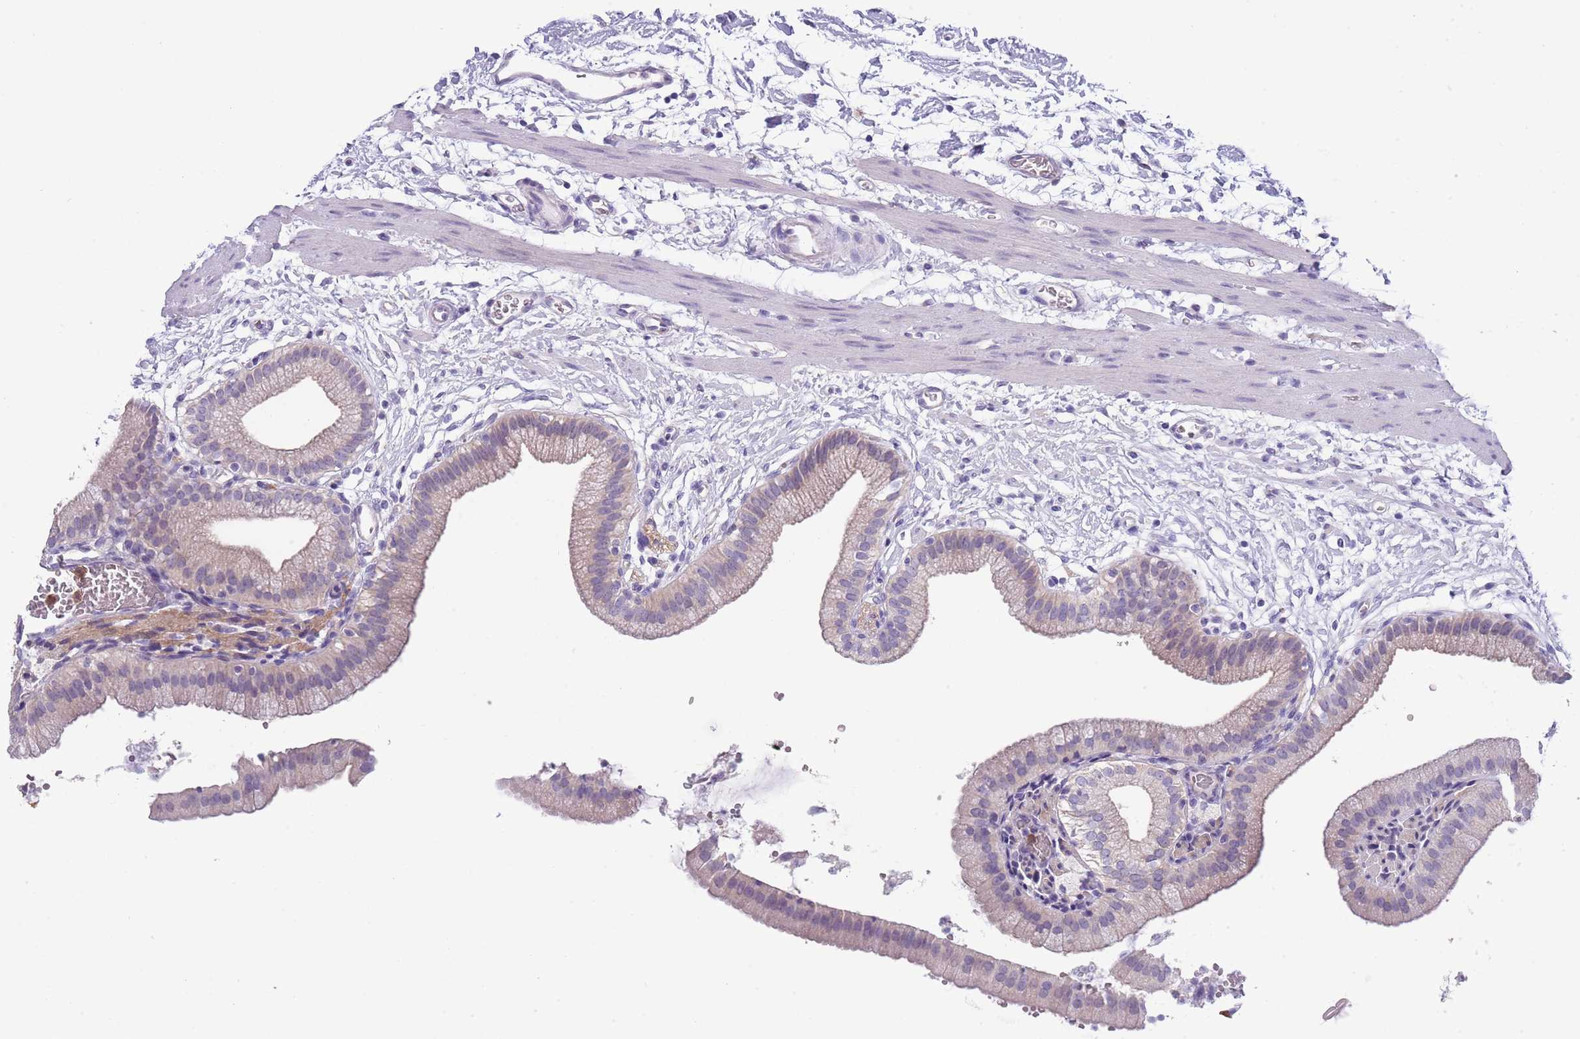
{"staining": {"intensity": "weak", "quantity": "25%-75%", "location": "cytoplasmic/membranous"}, "tissue": "gallbladder", "cell_type": "Glandular cells", "image_type": "normal", "snomed": [{"axis": "morphology", "description": "Normal tissue, NOS"}, {"axis": "topography", "description": "Gallbladder"}], "caption": "A histopathology image of gallbladder stained for a protein shows weak cytoplasmic/membranous brown staining in glandular cells. (DAB IHC with brightfield microscopy, high magnification).", "gene": "ZFP2", "patient": {"sex": "male", "age": 55}}